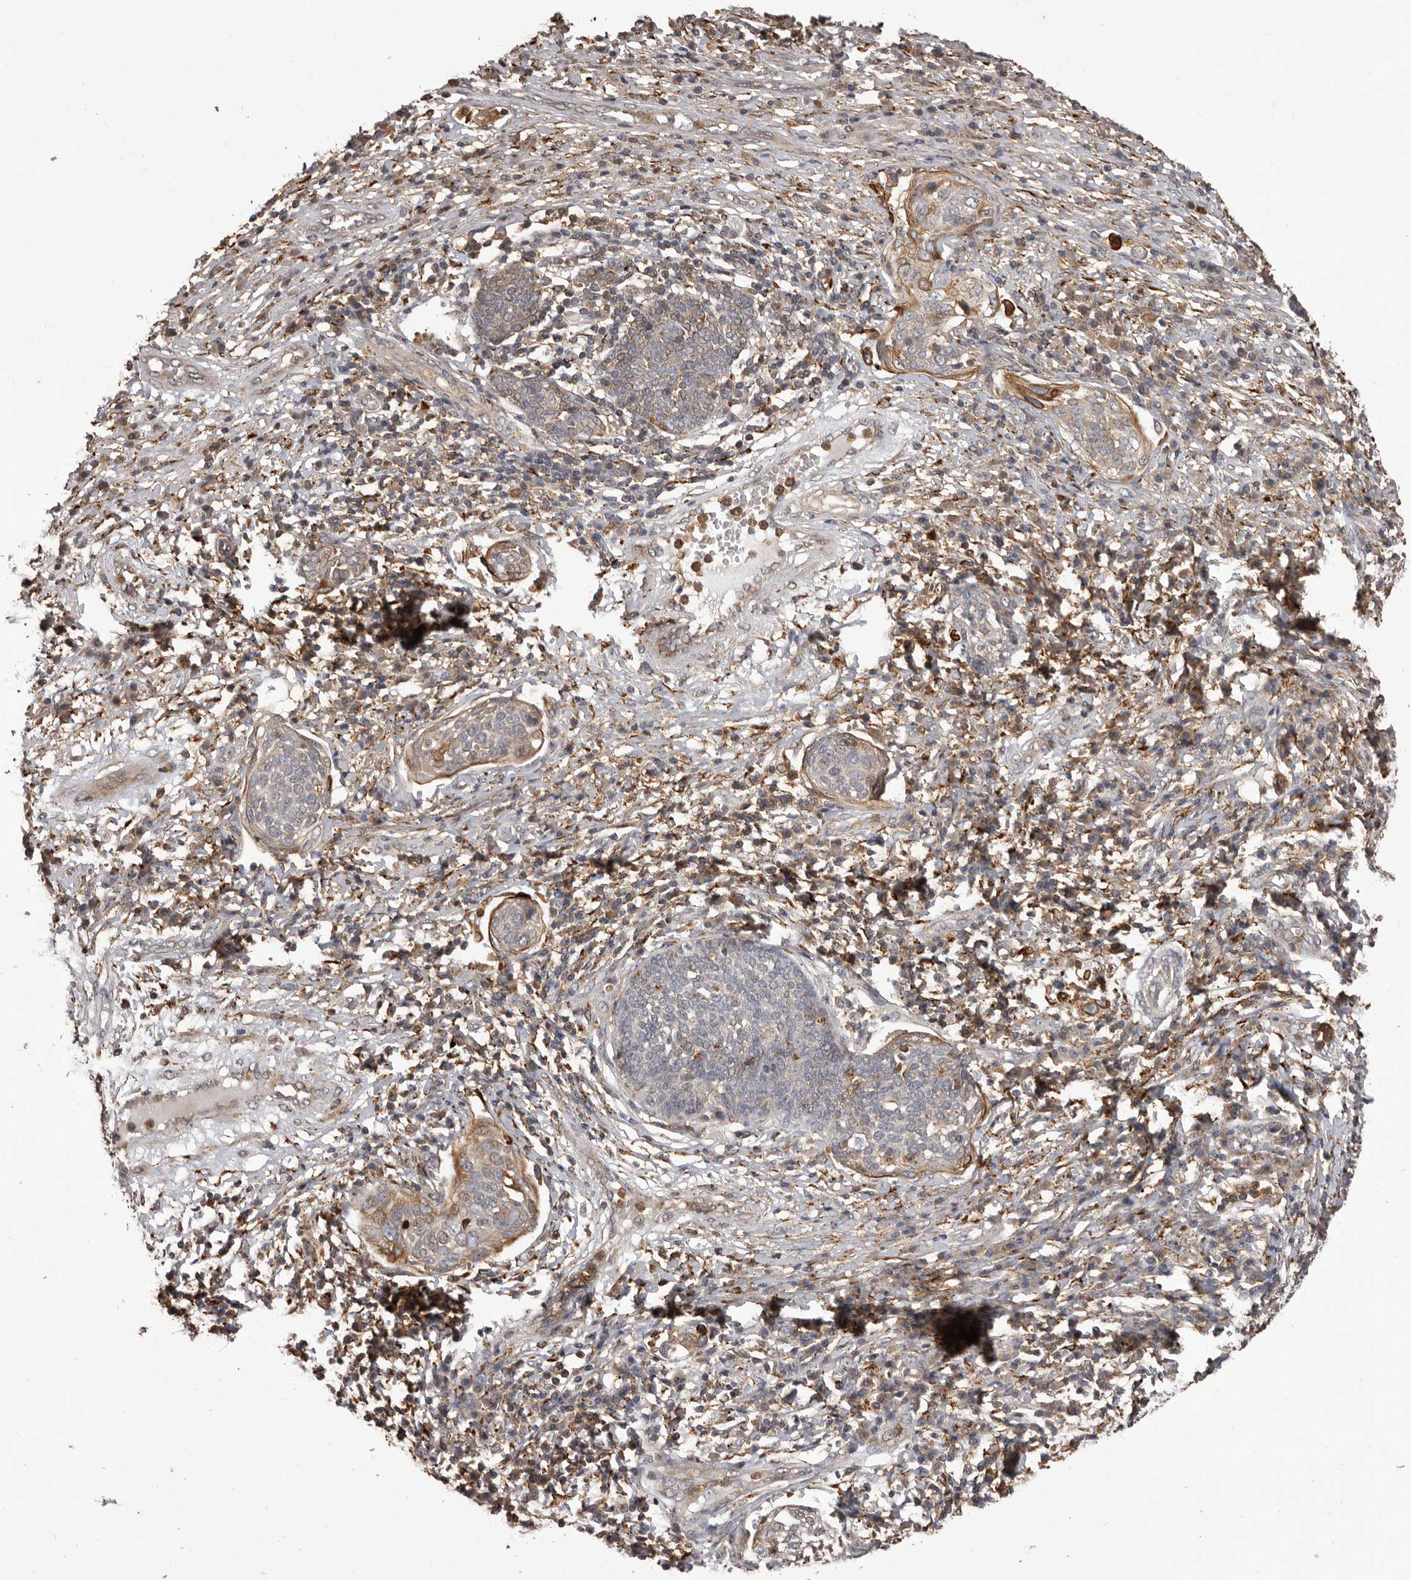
{"staining": {"intensity": "moderate", "quantity": "<25%", "location": "cytoplasmic/membranous"}, "tissue": "cervical cancer", "cell_type": "Tumor cells", "image_type": "cancer", "snomed": [{"axis": "morphology", "description": "Squamous cell carcinoma, NOS"}, {"axis": "topography", "description": "Cervix"}], "caption": "The image shows staining of cervical cancer, revealing moderate cytoplasmic/membranous protein positivity (brown color) within tumor cells.", "gene": "GLIPR2", "patient": {"sex": "female", "age": 34}}